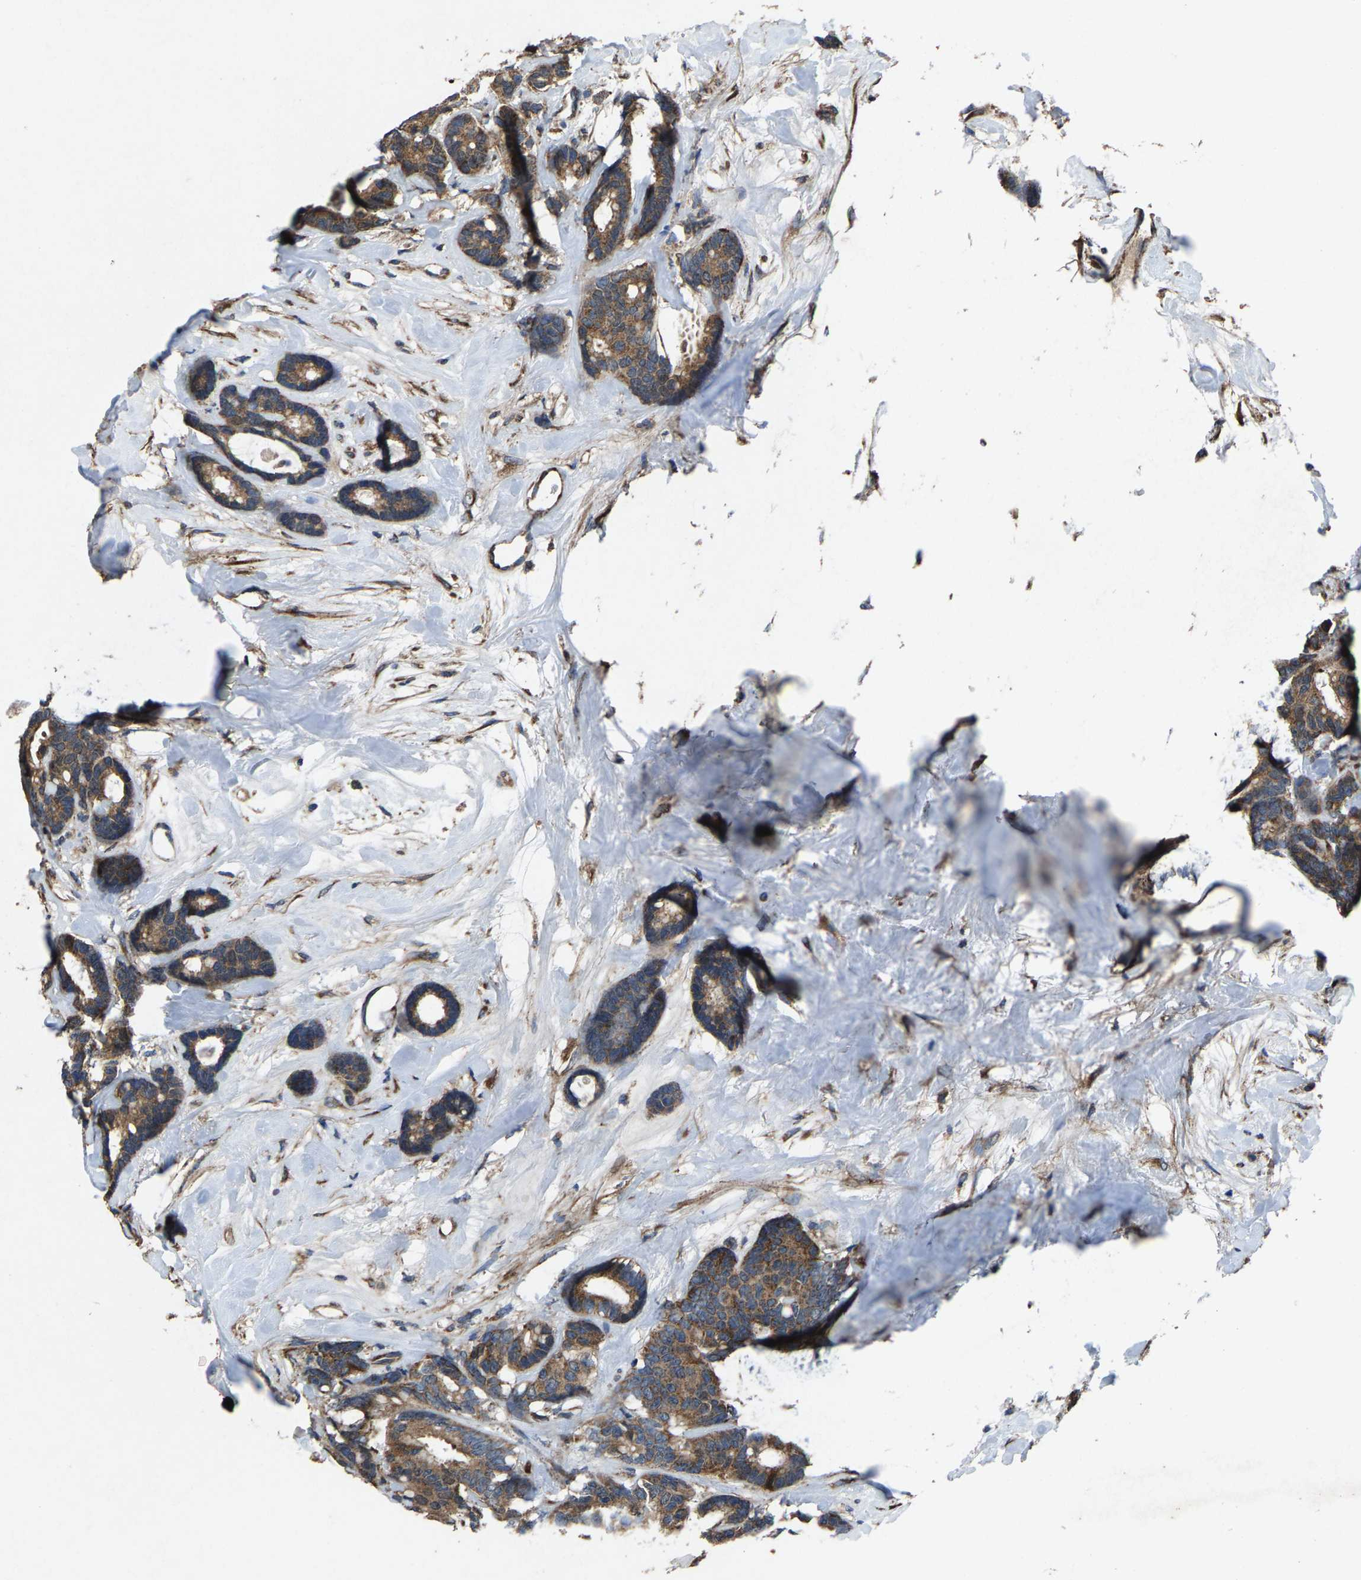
{"staining": {"intensity": "moderate", "quantity": ">75%", "location": "cytoplasmic/membranous"}, "tissue": "breast cancer", "cell_type": "Tumor cells", "image_type": "cancer", "snomed": [{"axis": "morphology", "description": "Duct carcinoma"}, {"axis": "topography", "description": "Breast"}], "caption": "This is an image of immunohistochemistry (IHC) staining of breast invasive ductal carcinoma, which shows moderate expression in the cytoplasmic/membranous of tumor cells.", "gene": "PDP1", "patient": {"sex": "female", "age": 87}}